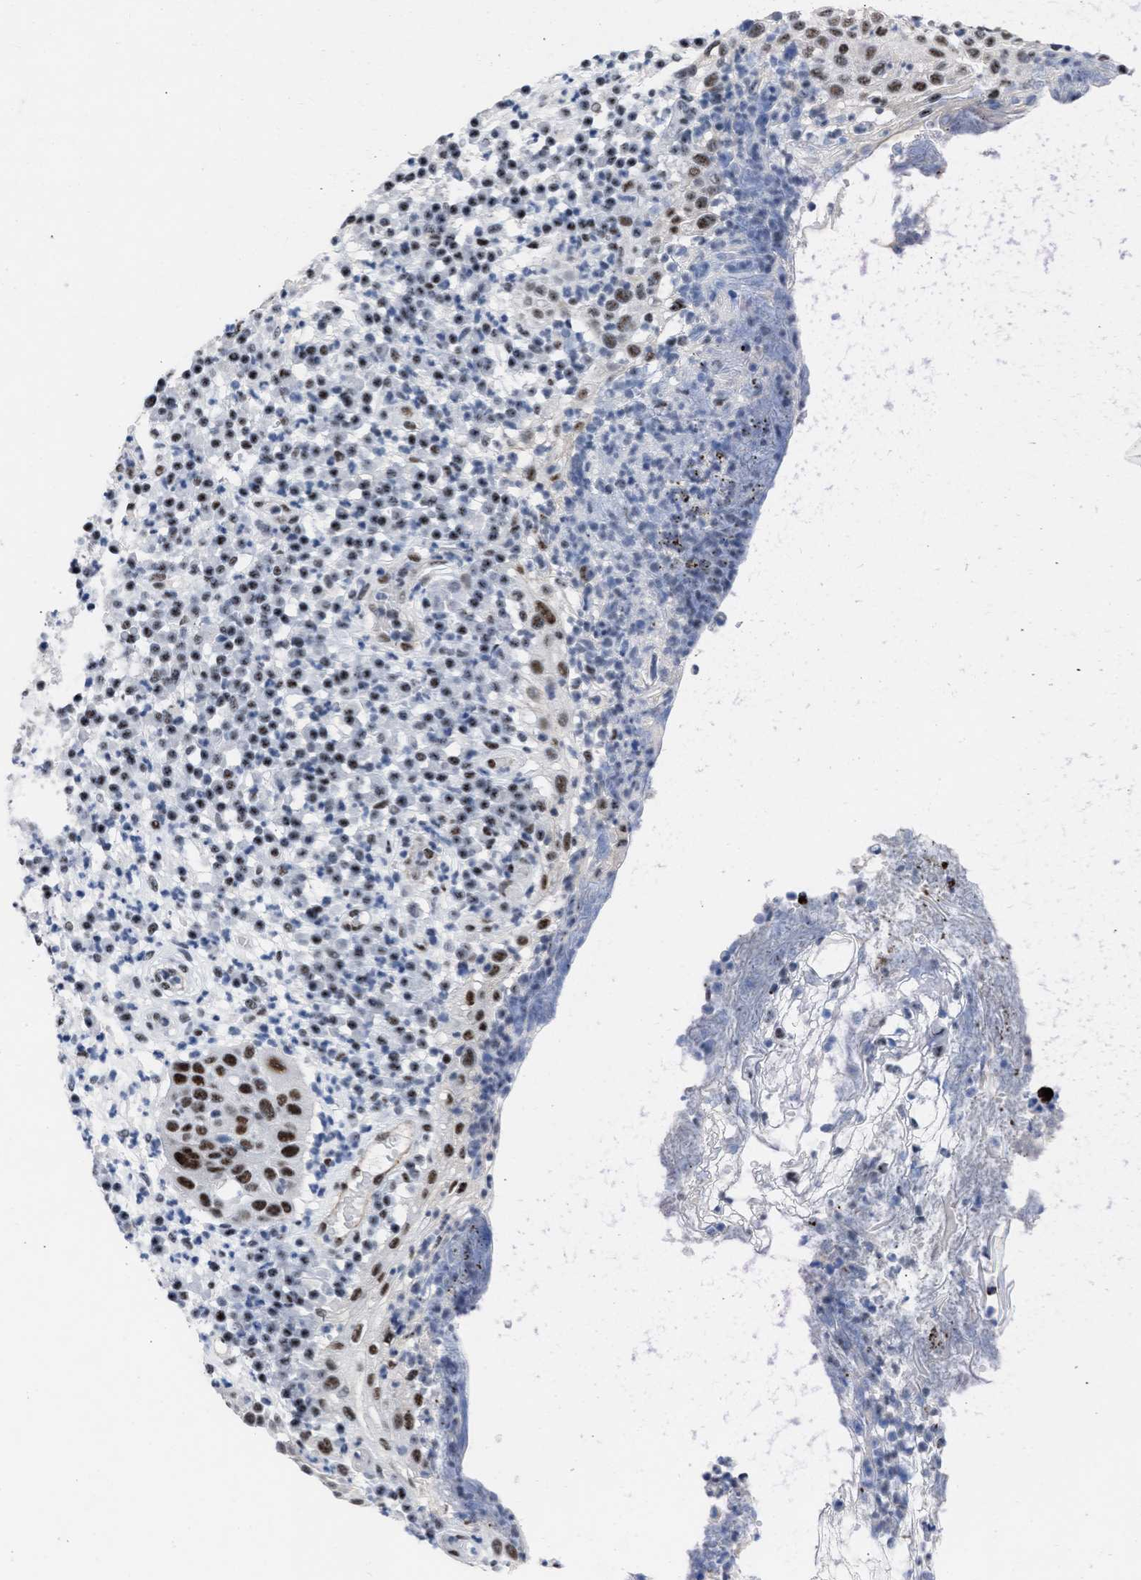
{"staining": {"intensity": "strong", "quantity": ">75%", "location": "nuclear"}, "tissue": "skin cancer", "cell_type": "Tumor cells", "image_type": "cancer", "snomed": [{"axis": "morphology", "description": "Squamous cell carcinoma in situ, NOS"}, {"axis": "morphology", "description": "Squamous cell carcinoma, NOS"}, {"axis": "topography", "description": "Skin"}], "caption": "Strong nuclear protein positivity is present in approximately >75% of tumor cells in squamous cell carcinoma (skin).", "gene": "DDX41", "patient": {"sex": "male", "age": 93}}